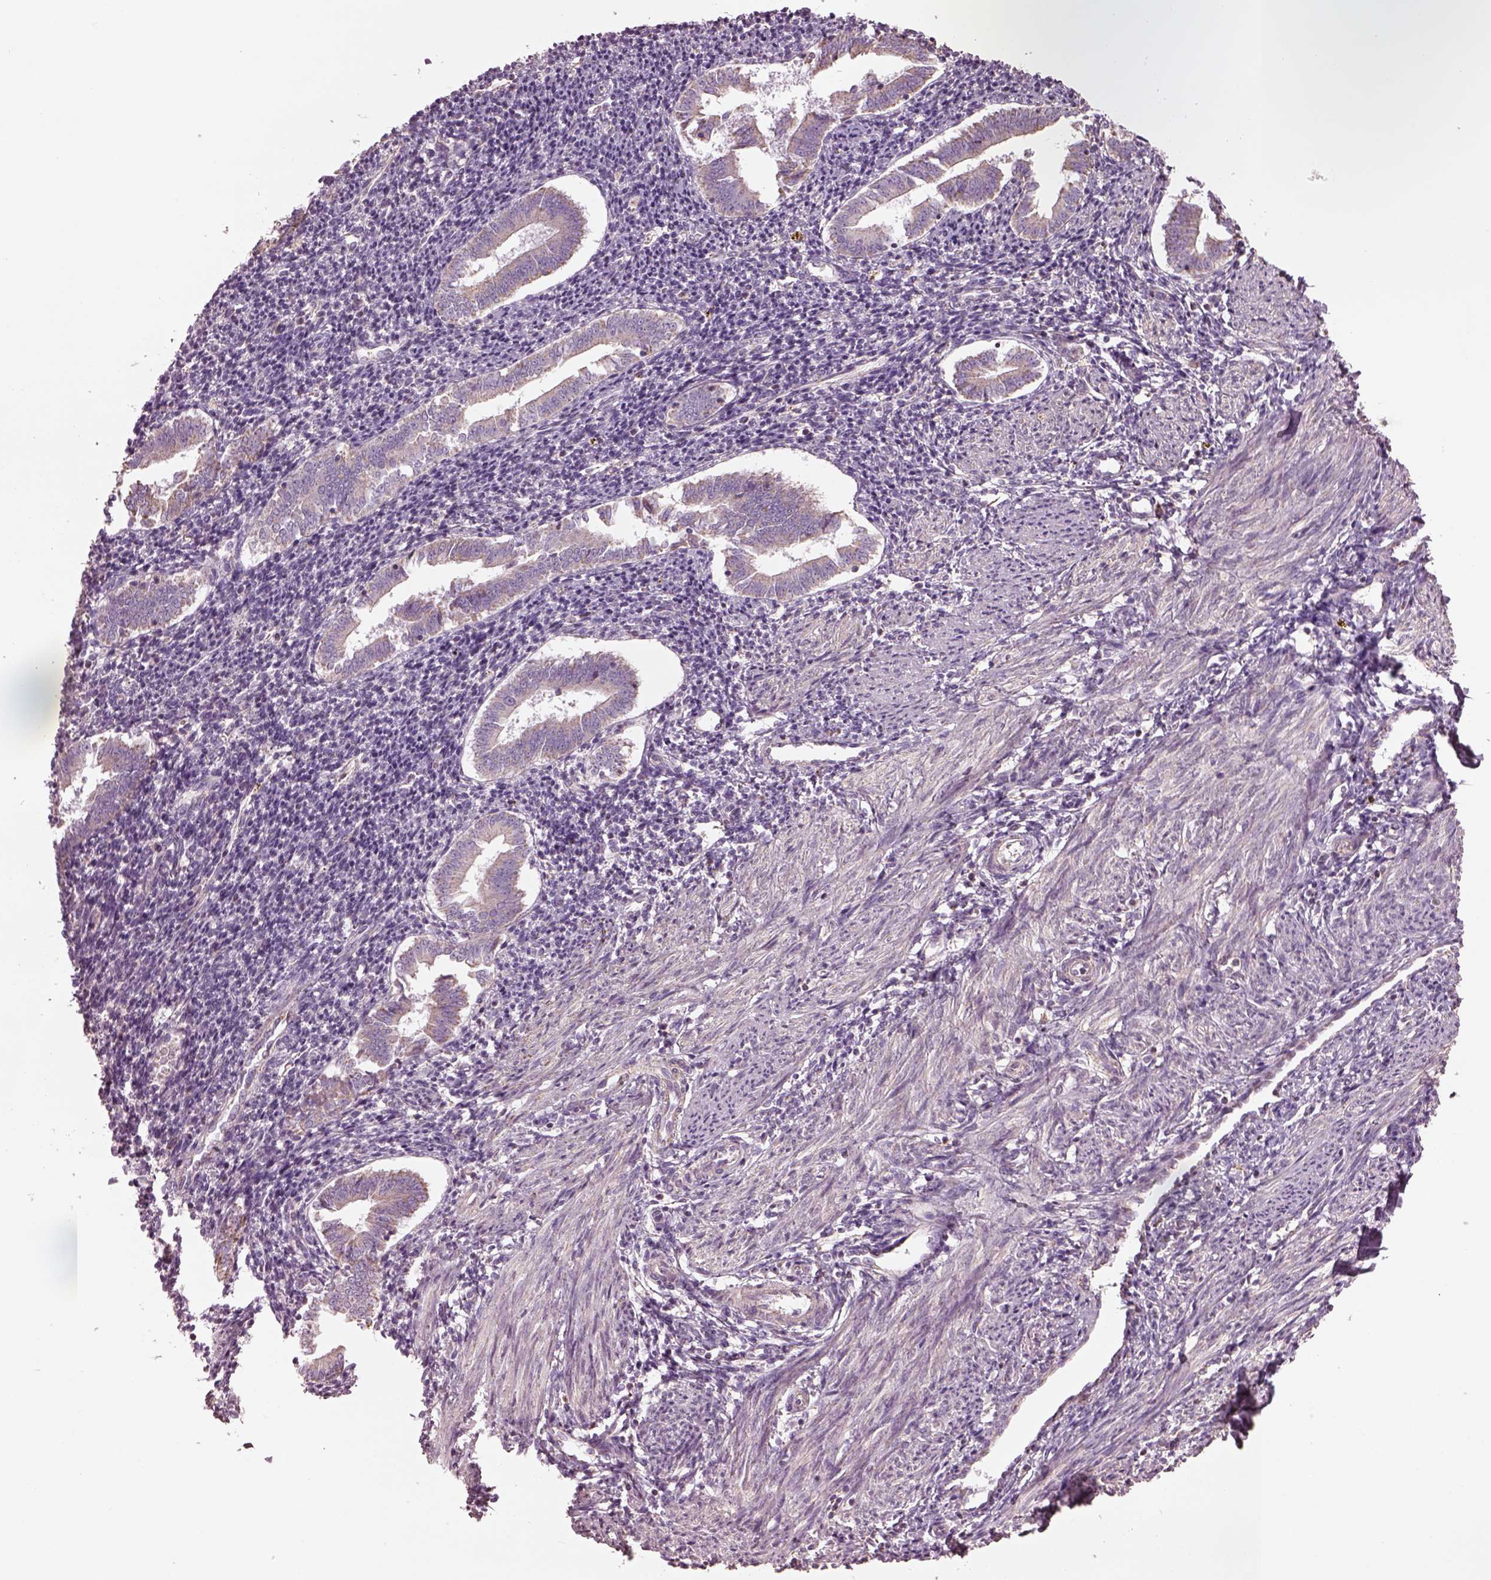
{"staining": {"intensity": "negative", "quantity": "none", "location": "none"}, "tissue": "endometrium", "cell_type": "Cells in endometrial stroma", "image_type": "normal", "snomed": [{"axis": "morphology", "description": "Normal tissue, NOS"}, {"axis": "topography", "description": "Endometrium"}], "caption": "Histopathology image shows no significant protein positivity in cells in endometrial stroma of unremarkable endometrium. (DAB (3,3'-diaminobenzidine) IHC with hematoxylin counter stain).", "gene": "SPATA7", "patient": {"sex": "female", "age": 25}}